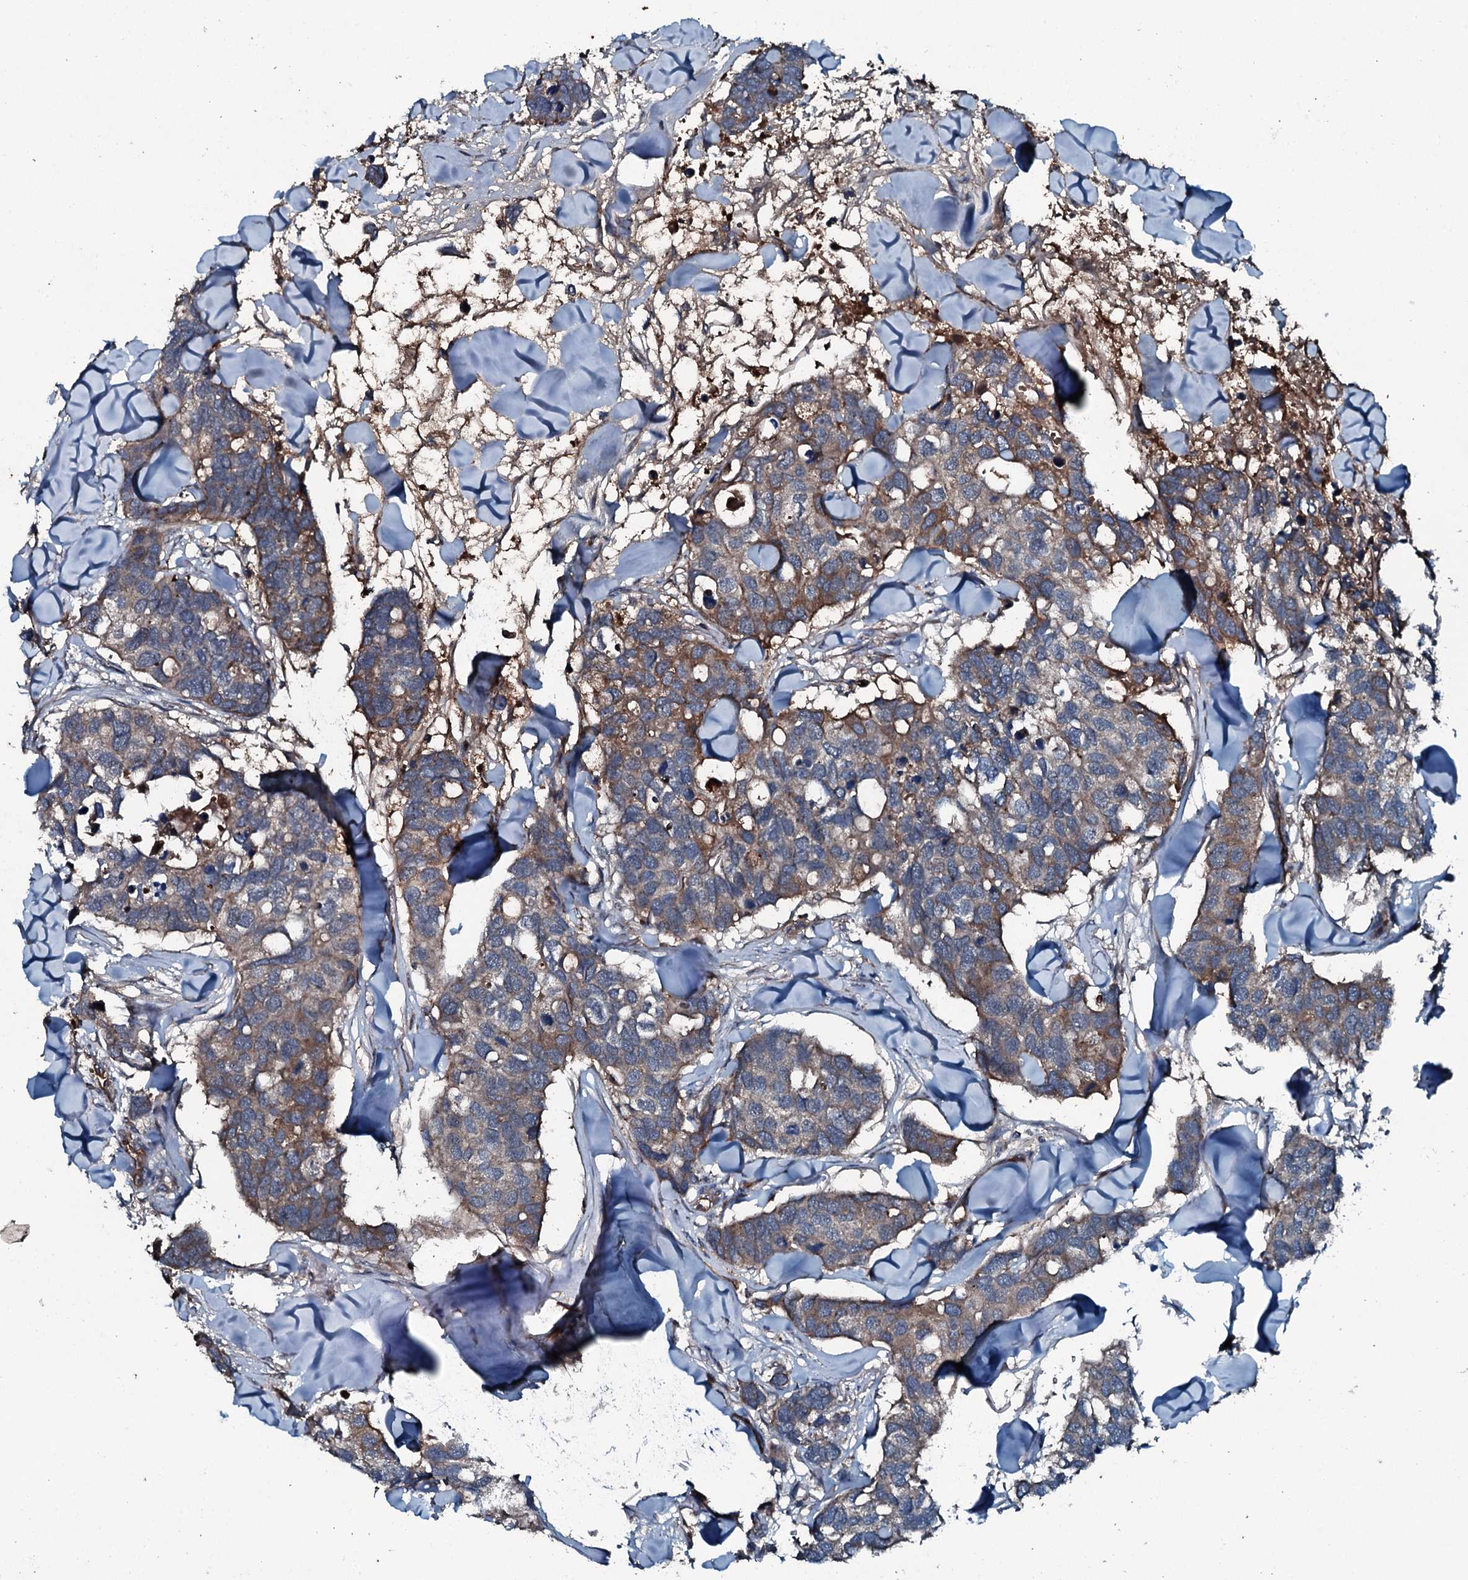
{"staining": {"intensity": "moderate", "quantity": "25%-75%", "location": "cytoplasmic/membranous"}, "tissue": "breast cancer", "cell_type": "Tumor cells", "image_type": "cancer", "snomed": [{"axis": "morphology", "description": "Duct carcinoma"}, {"axis": "topography", "description": "Breast"}], "caption": "Protein staining reveals moderate cytoplasmic/membranous positivity in approximately 25%-75% of tumor cells in breast infiltrating ductal carcinoma. (DAB IHC with brightfield microscopy, high magnification).", "gene": "TRIM7", "patient": {"sex": "female", "age": 83}}